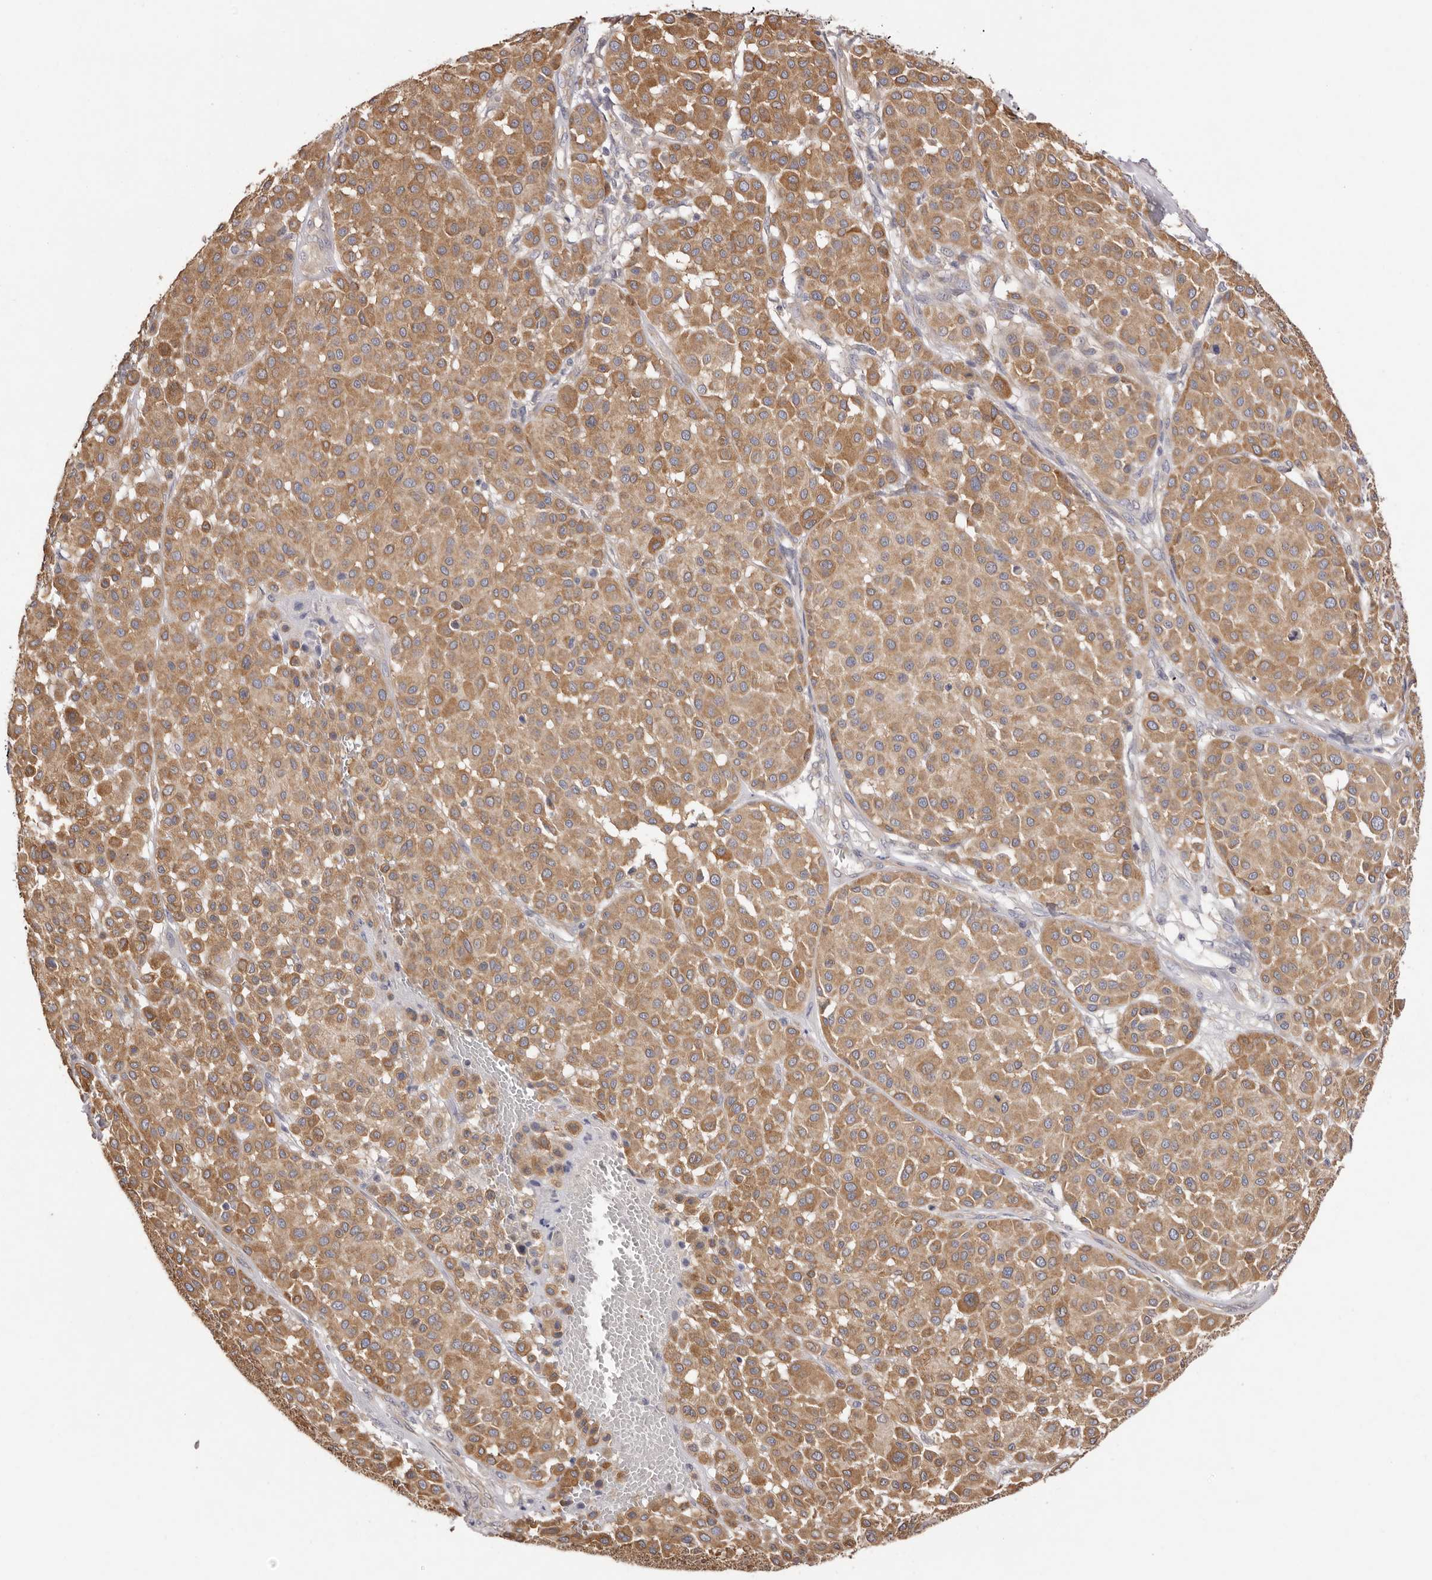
{"staining": {"intensity": "moderate", "quantity": ">75%", "location": "cytoplasmic/membranous"}, "tissue": "melanoma", "cell_type": "Tumor cells", "image_type": "cancer", "snomed": [{"axis": "morphology", "description": "Malignant melanoma, Metastatic site"}, {"axis": "topography", "description": "Soft tissue"}], "caption": "Melanoma stained with immunohistochemistry (IHC) displays moderate cytoplasmic/membranous expression in approximately >75% of tumor cells.", "gene": "FAM167B", "patient": {"sex": "male", "age": 41}}